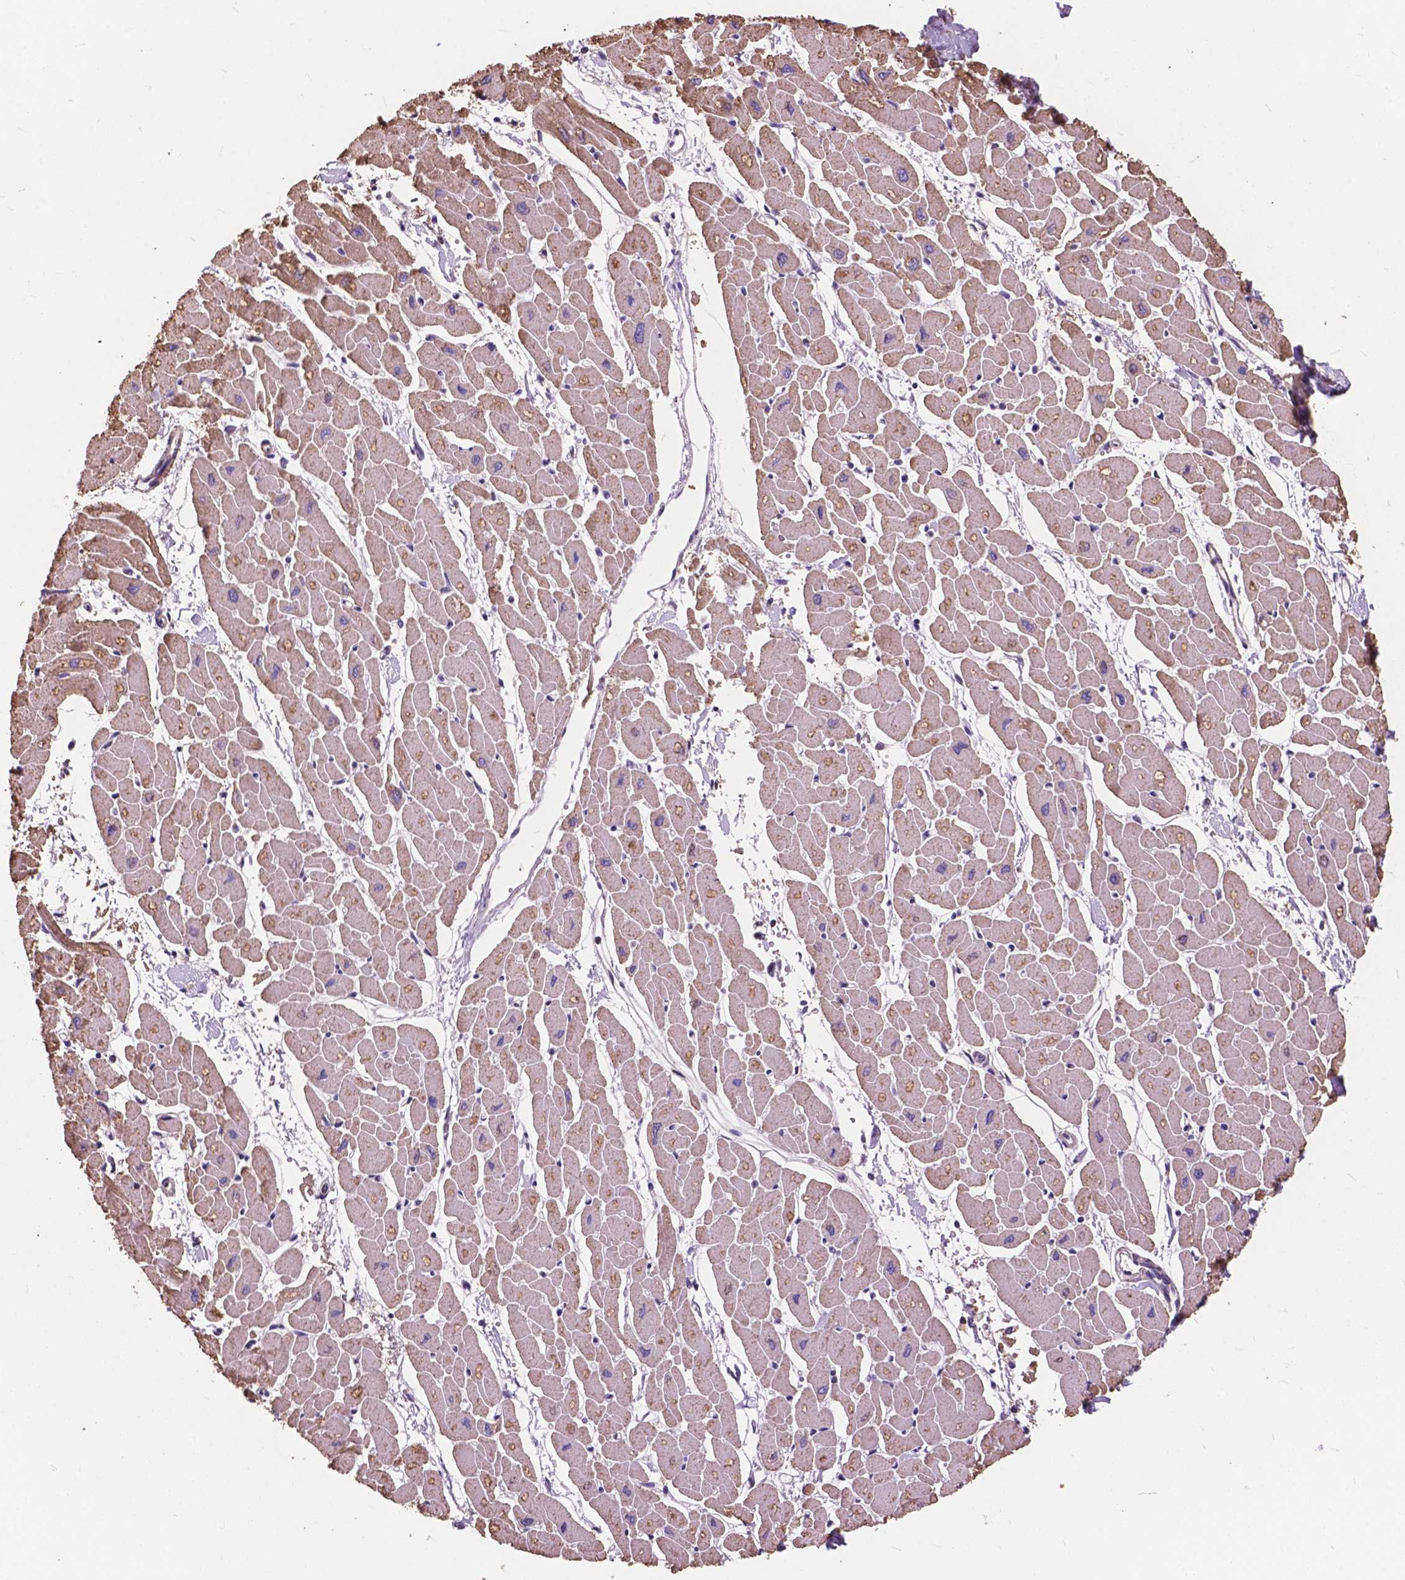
{"staining": {"intensity": "moderate", "quantity": "25%-75%", "location": "cytoplasmic/membranous"}, "tissue": "heart muscle", "cell_type": "Cardiomyocytes", "image_type": "normal", "snomed": [{"axis": "morphology", "description": "Normal tissue, NOS"}, {"axis": "topography", "description": "Heart"}], "caption": "Cardiomyocytes demonstrate medium levels of moderate cytoplasmic/membranous staining in about 25%-75% of cells in normal heart muscle.", "gene": "SCOC", "patient": {"sex": "male", "age": 57}}